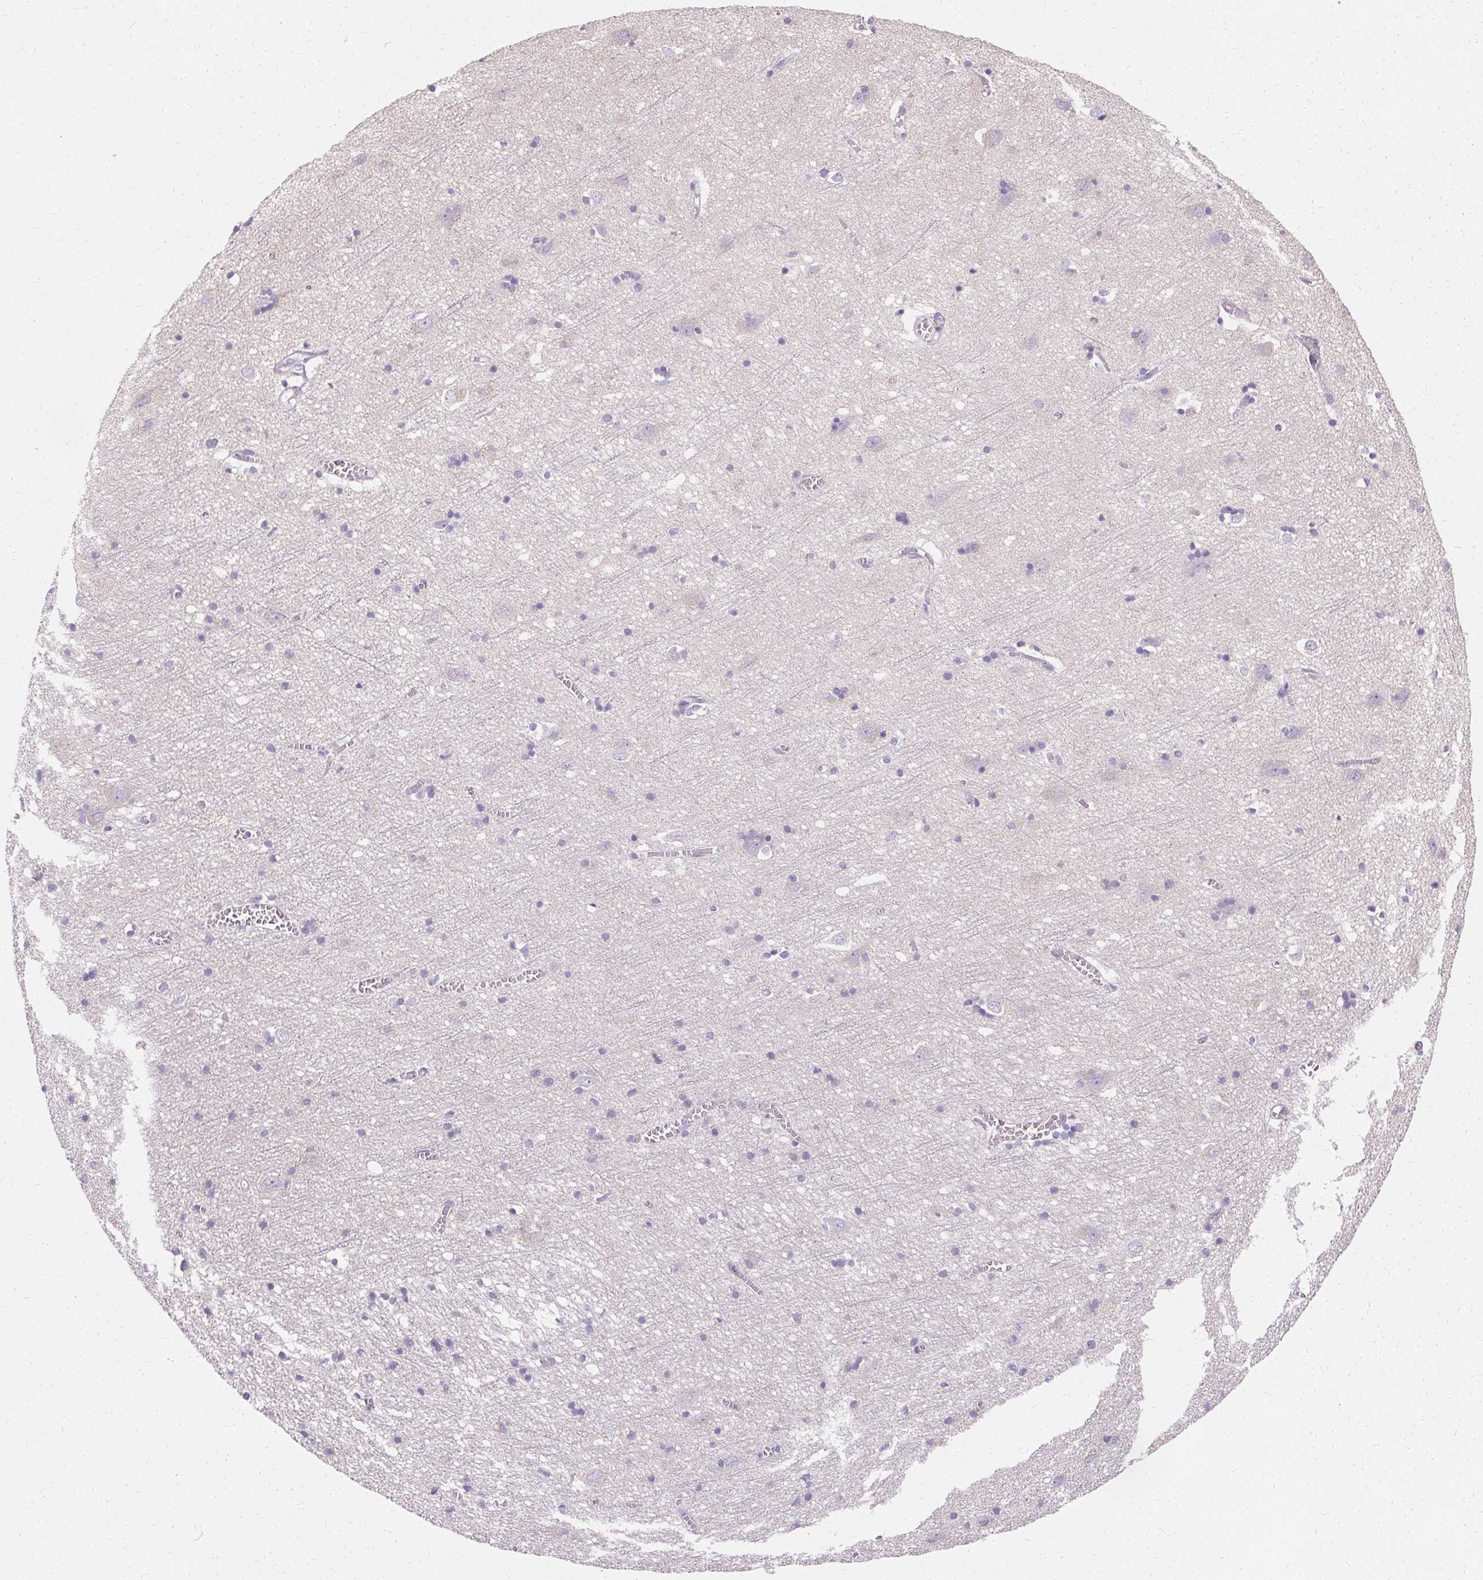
{"staining": {"intensity": "negative", "quantity": "none", "location": "none"}, "tissue": "cerebral cortex", "cell_type": "Endothelial cells", "image_type": "normal", "snomed": [{"axis": "morphology", "description": "Normal tissue, NOS"}, {"axis": "topography", "description": "Cerebral cortex"}], "caption": "The photomicrograph shows no staining of endothelial cells in normal cerebral cortex.", "gene": "ASGR2", "patient": {"sex": "male", "age": 70}}